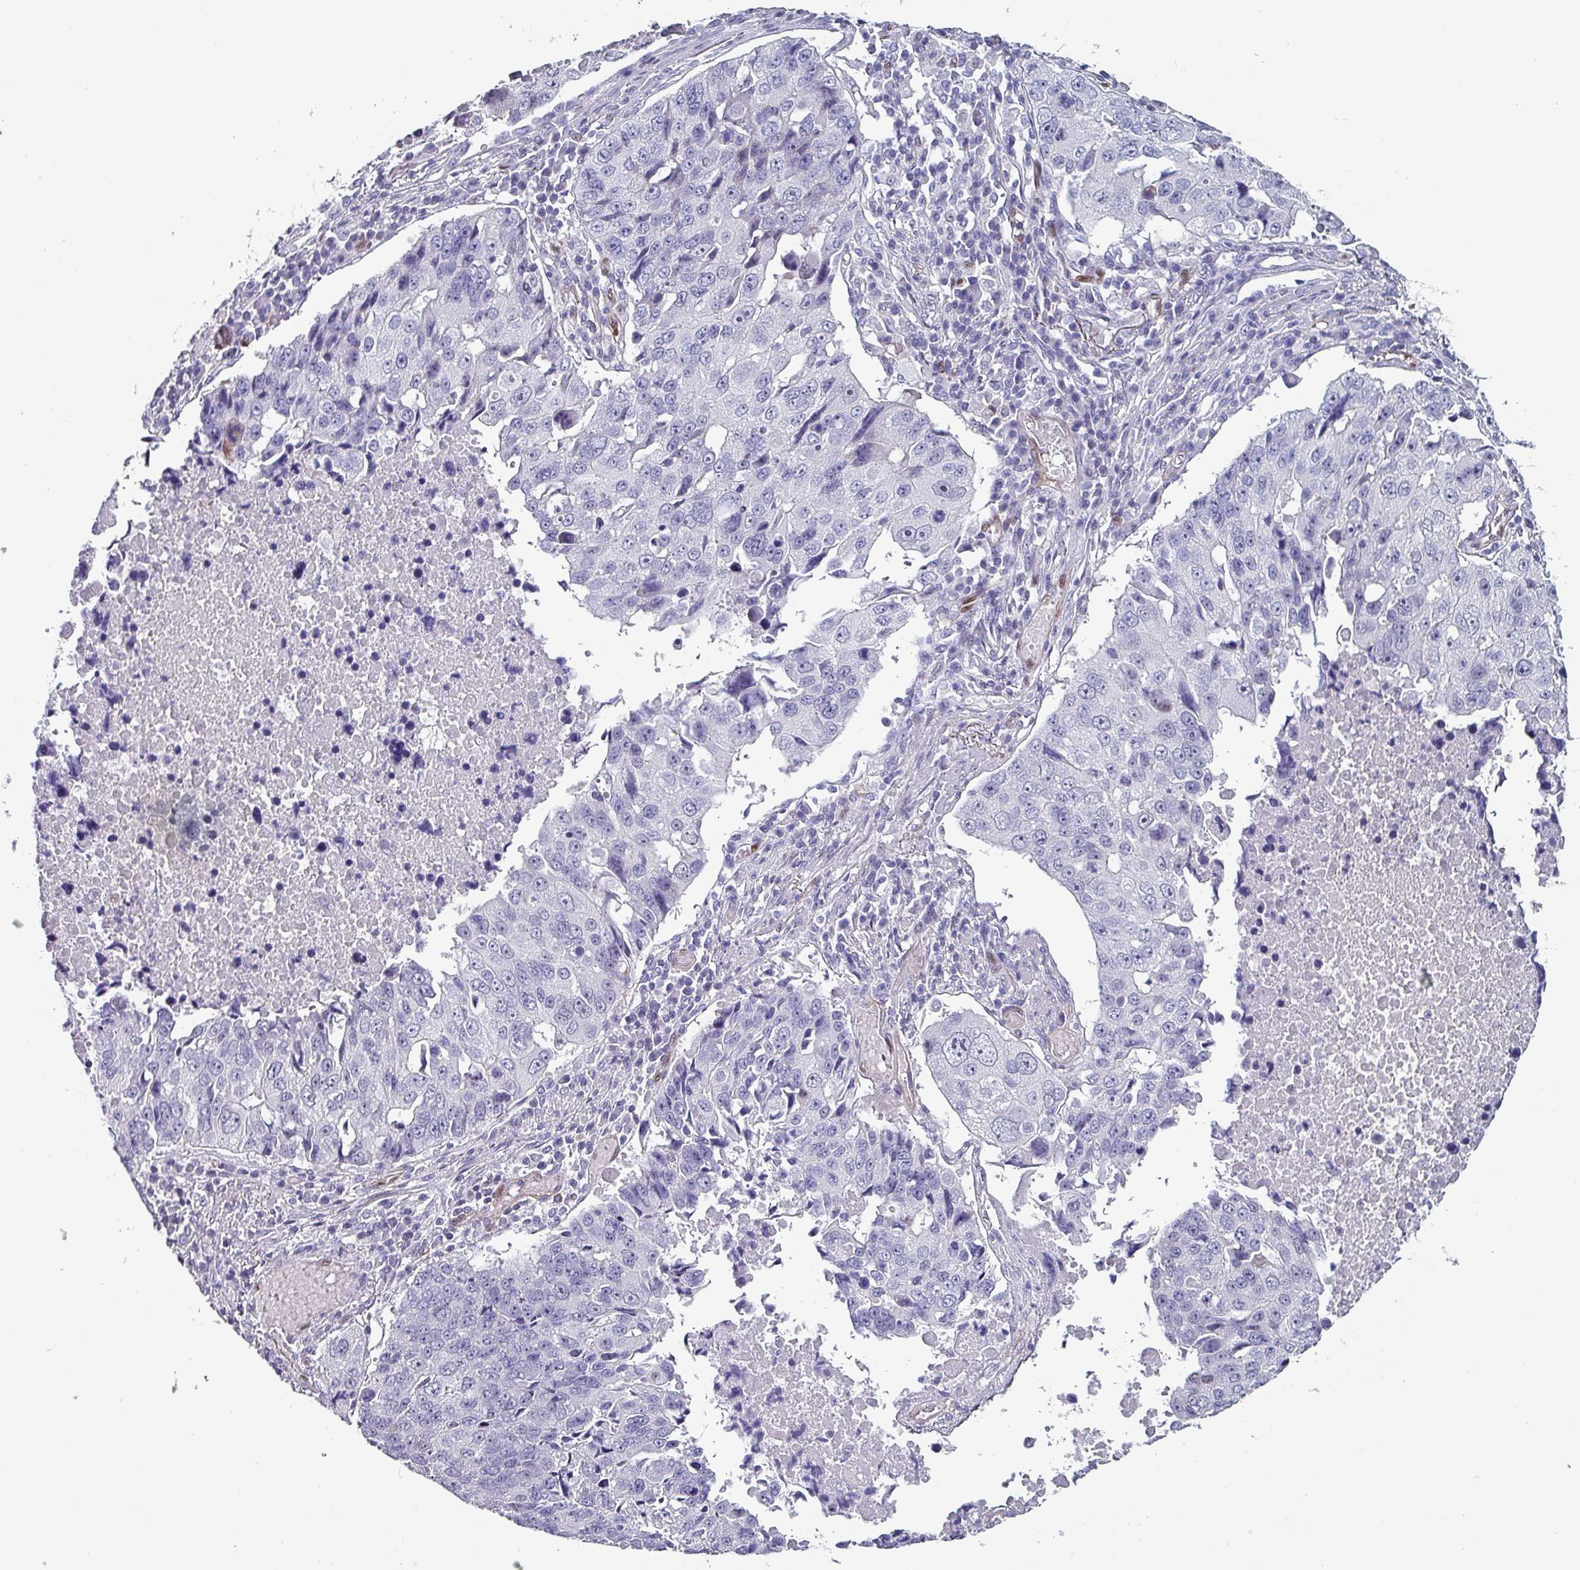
{"staining": {"intensity": "negative", "quantity": "none", "location": "none"}, "tissue": "lung cancer", "cell_type": "Tumor cells", "image_type": "cancer", "snomed": [{"axis": "morphology", "description": "Squamous cell carcinoma, NOS"}, {"axis": "topography", "description": "Lung"}], "caption": "There is no significant expression in tumor cells of lung cancer (squamous cell carcinoma).", "gene": "ZNF816-ZNF321P", "patient": {"sex": "female", "age": 66}}